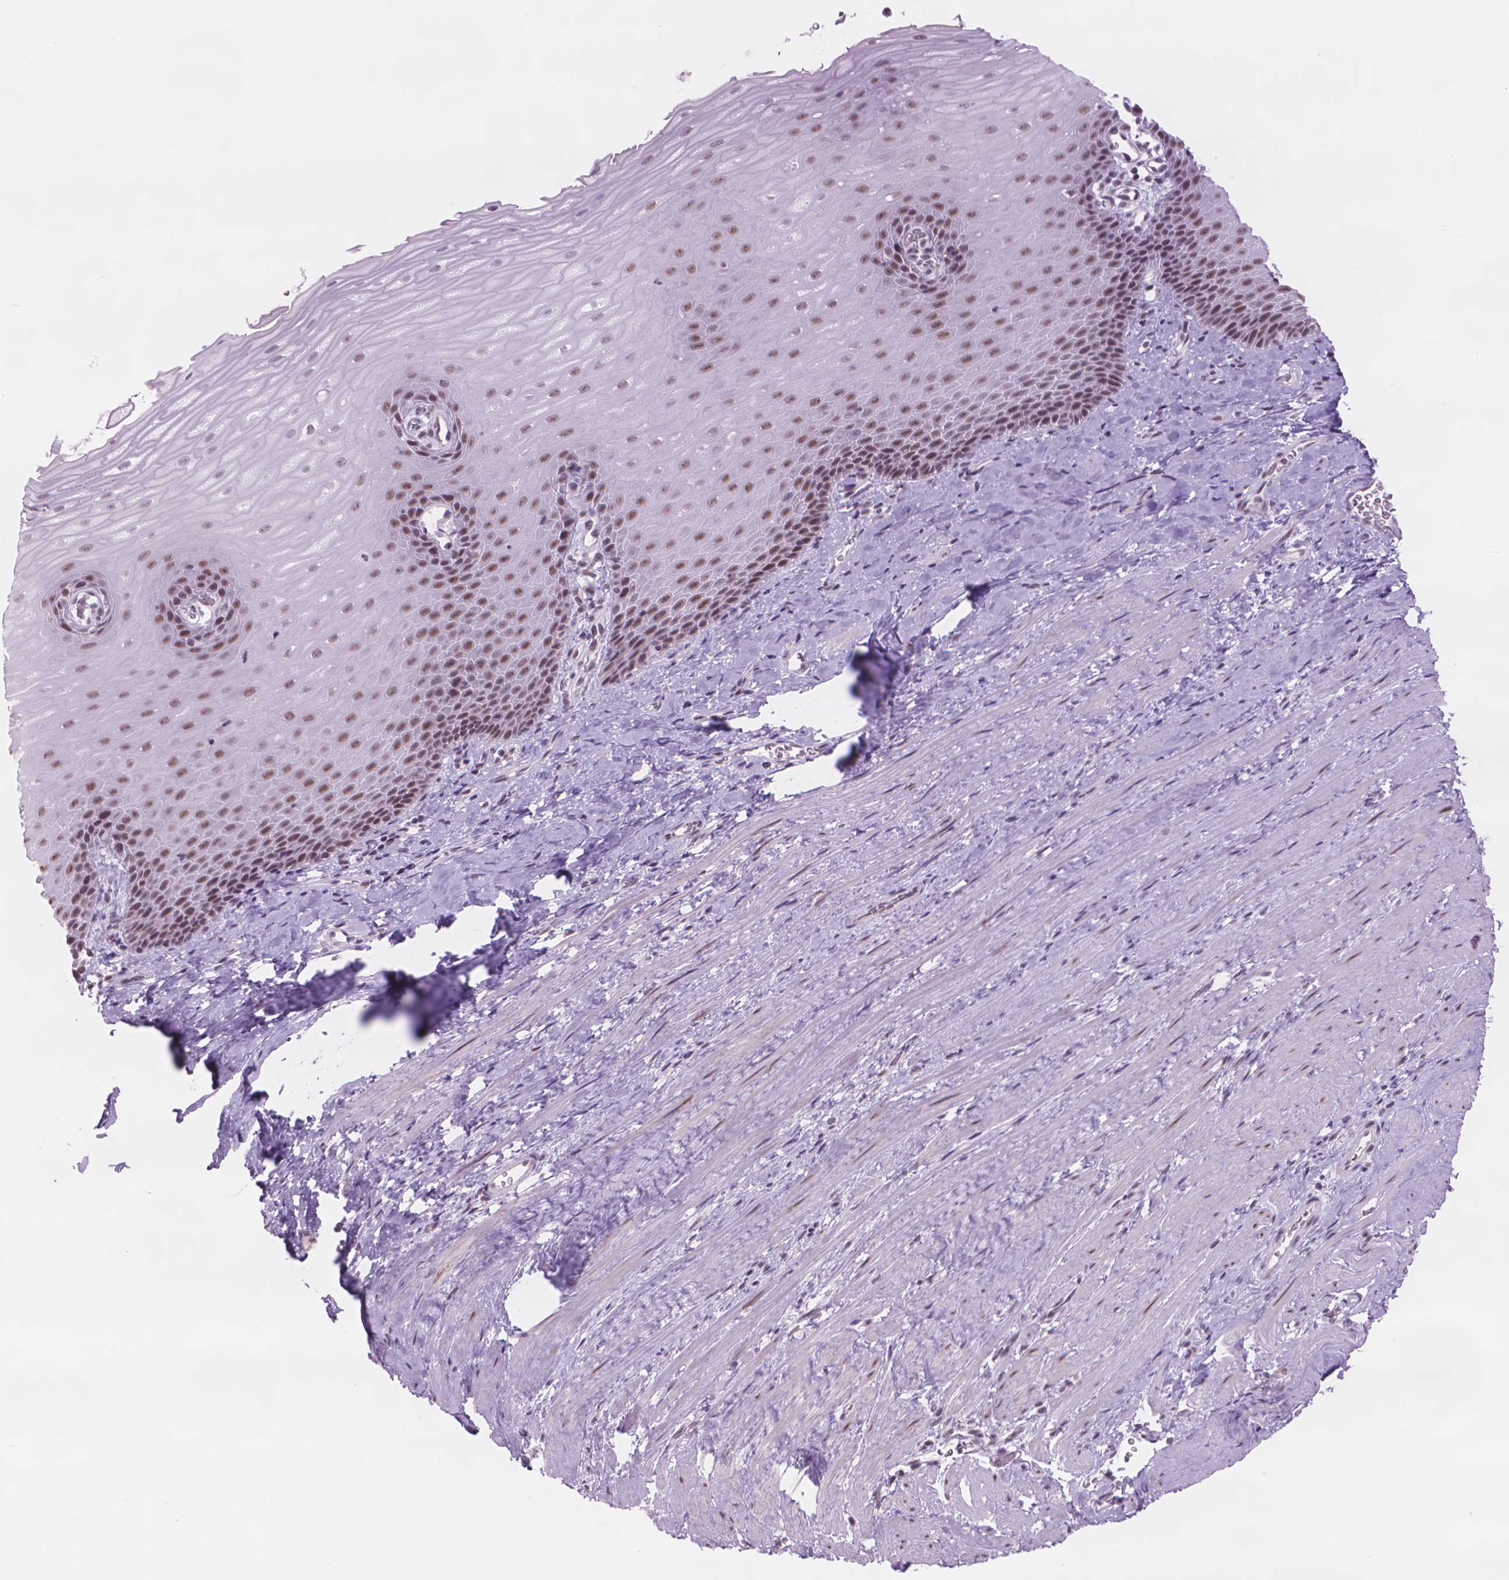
{"staining": {"intensity": "moderate", "quantity": "25%-75%", "location": "nuclear"}, "tissue": "esophagus", "cell_type": "Squamous epithelial cells", "image_type": "normal", "snomed": [{"axis": "morphology", "description": "Normal tissue, NOS"}, {"axis": "topography", "description": "Esophagus"}], "caption": "Brown immunohistochemical staining in benign esophagus demonstrates moderate nuclear expression in about 25%-75% of squamous epithelial cells.", "gene": "POLR3D", "patient": {"sex": "male", "age": 64}}